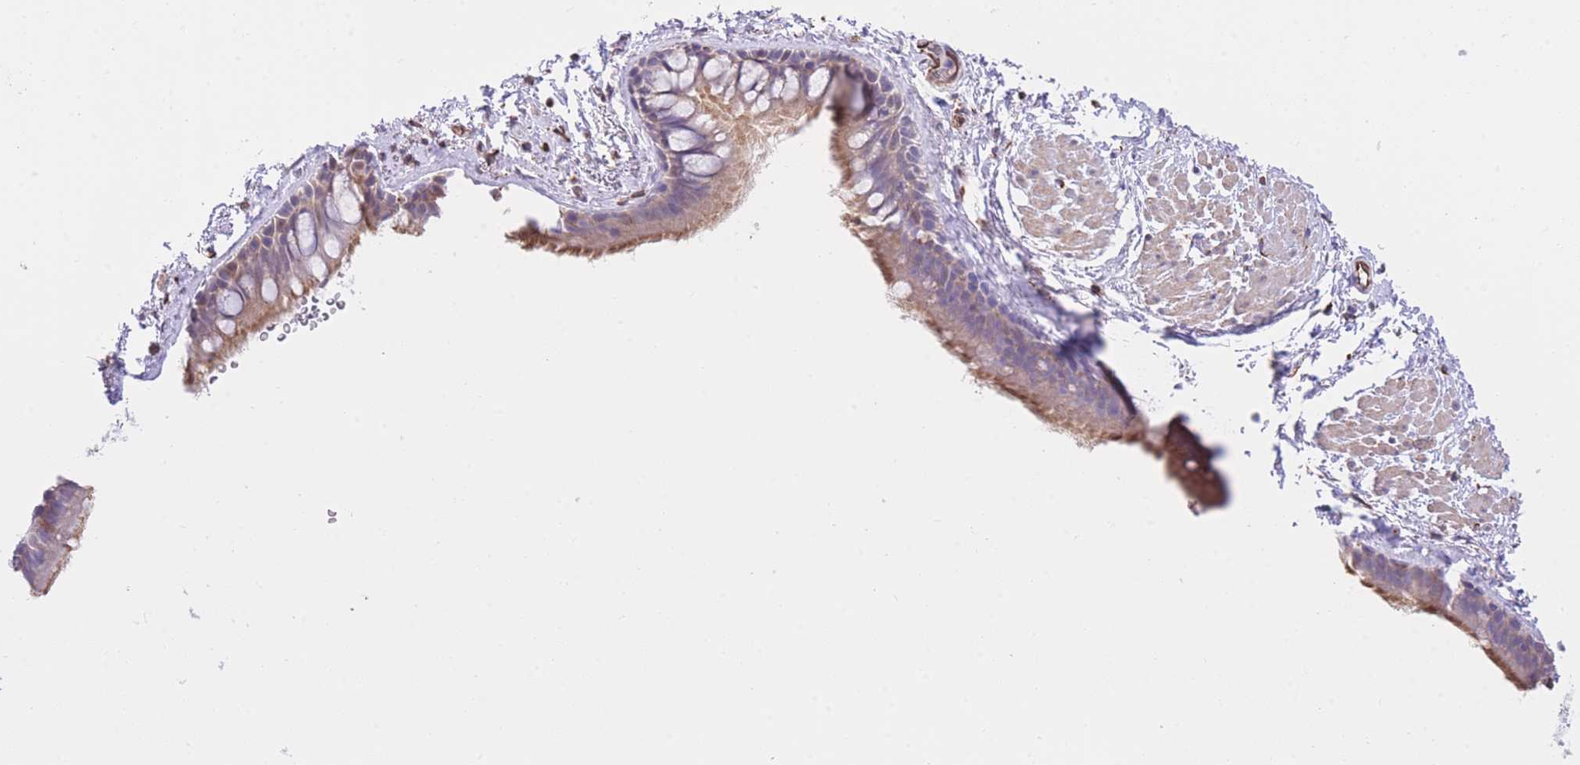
{"staining": {"intensity": "moderate", "quantity": "25%-75%", "location": "cytoplasmic/membranous"}, "tissue": "bronchus", "cell_type": "Respiratory epithelial cells", "image_type": "normal", "snomed": [{"axis": "morphology", "description": "Normal tissue, NOS"}, {"axis": "topography", "description": "Lymph node"}, {"axis": "topography", "description": "Cartilage tissue"}, {"axis": "topography", "description": "Bronchus"}], "caption": "Respiratory epithelial cells reveal medium levels of moderate cytoplasmic/membranous positivity in about 25%-75% of cells in unremarkable human bronchus.", "gene": "PSG11", "patient": {"sex": "female", "age": 70}}